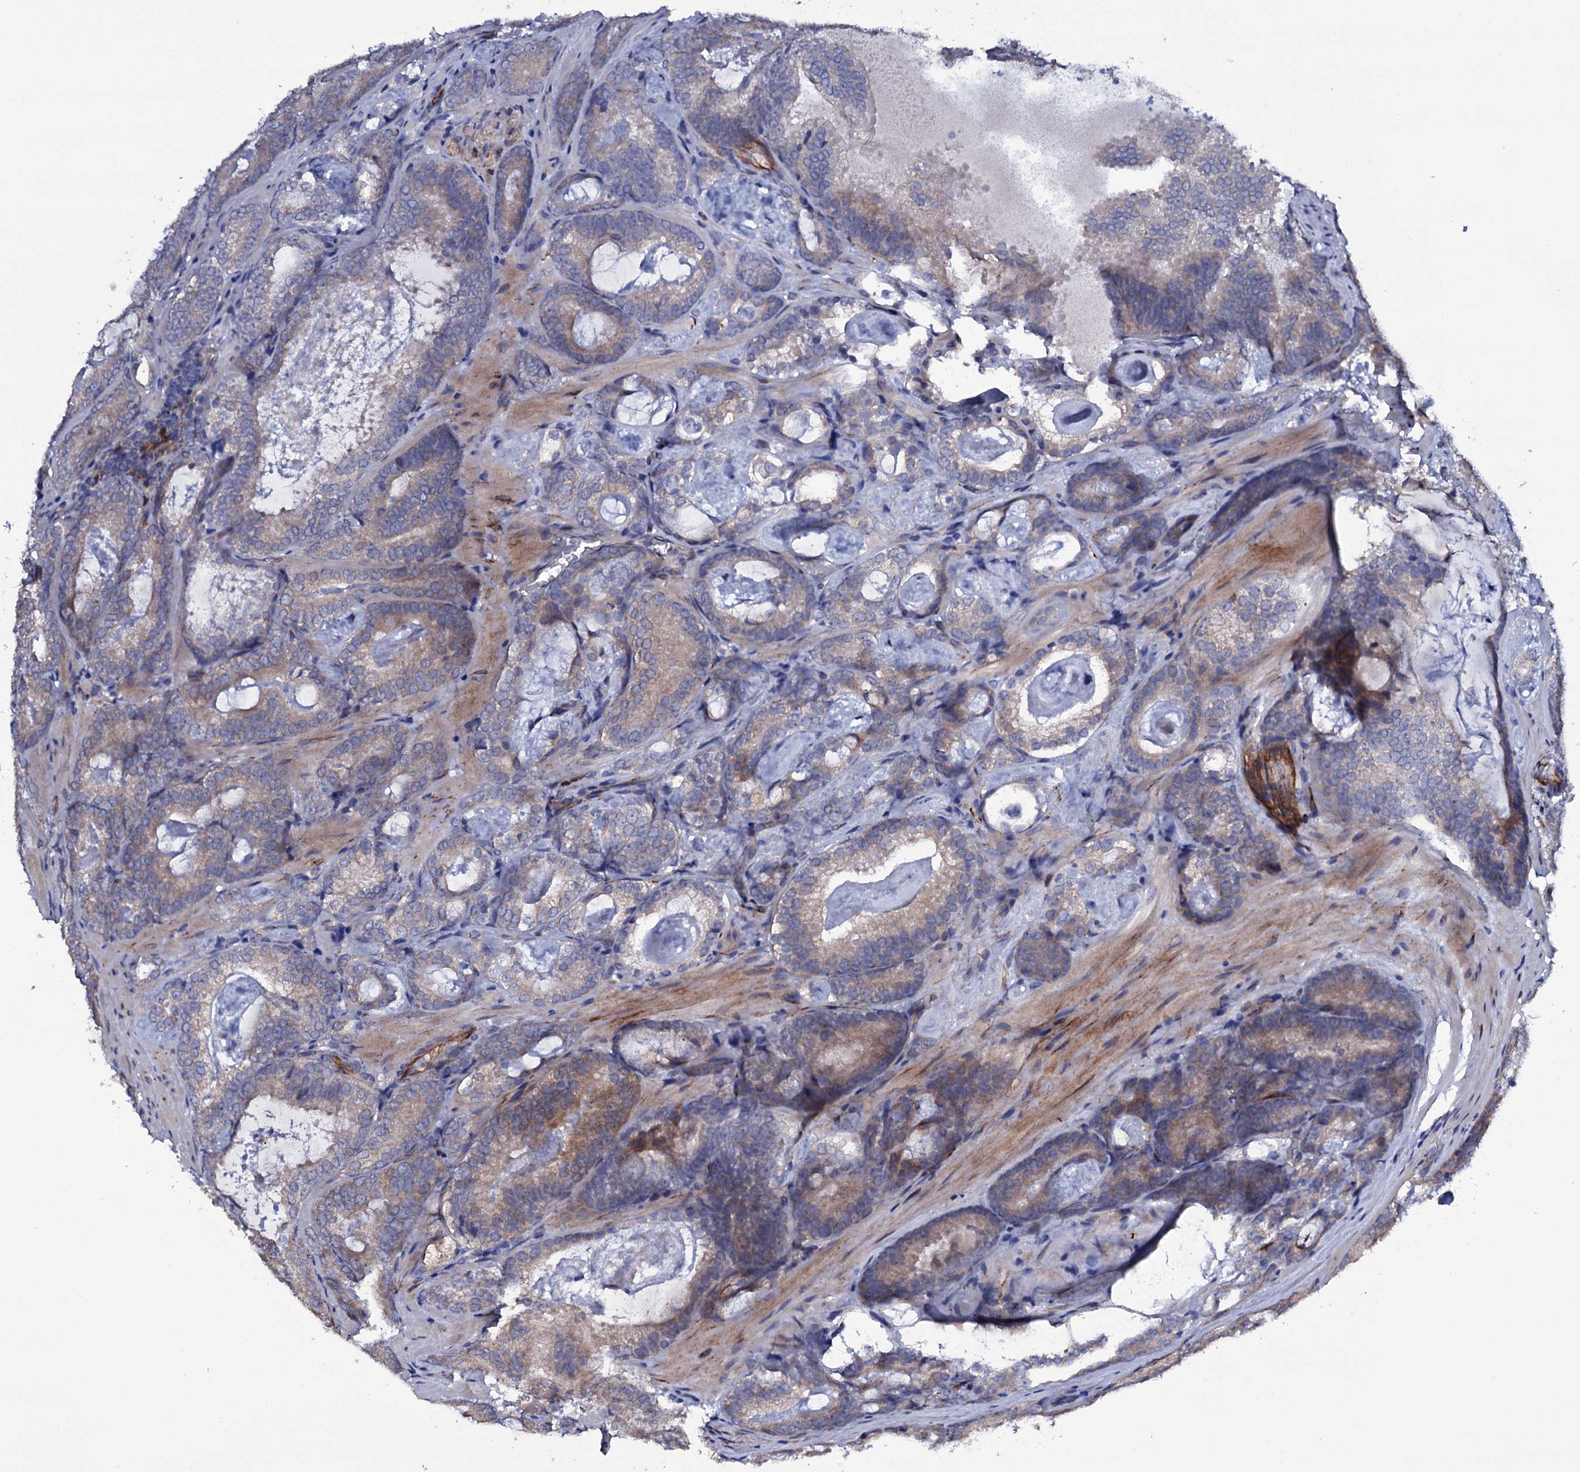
{"staining": {"intensity": "moderate", "quantity": "<25%", "location": "cytoplasmic/membranous"}, "tissue": "prostate cancer", "cell_type": "Tumor cells", "image_type": "cancer", "snomed": [{"axis": "morphology", "description": "Adenocarcinoma, Low grade"}, {"axis": "topography", "description": "Prostate"}], "caption": "IHC micrograph of adenocarcinoma (low-grade) (prostate) stained for a protein (brown), which shows low levels of moderate cytoplasmic/membranous staining in approximately <25% of tumor cells.", "gene": "BCL2L14", "patient": {"sex": "male", "age": 60}}